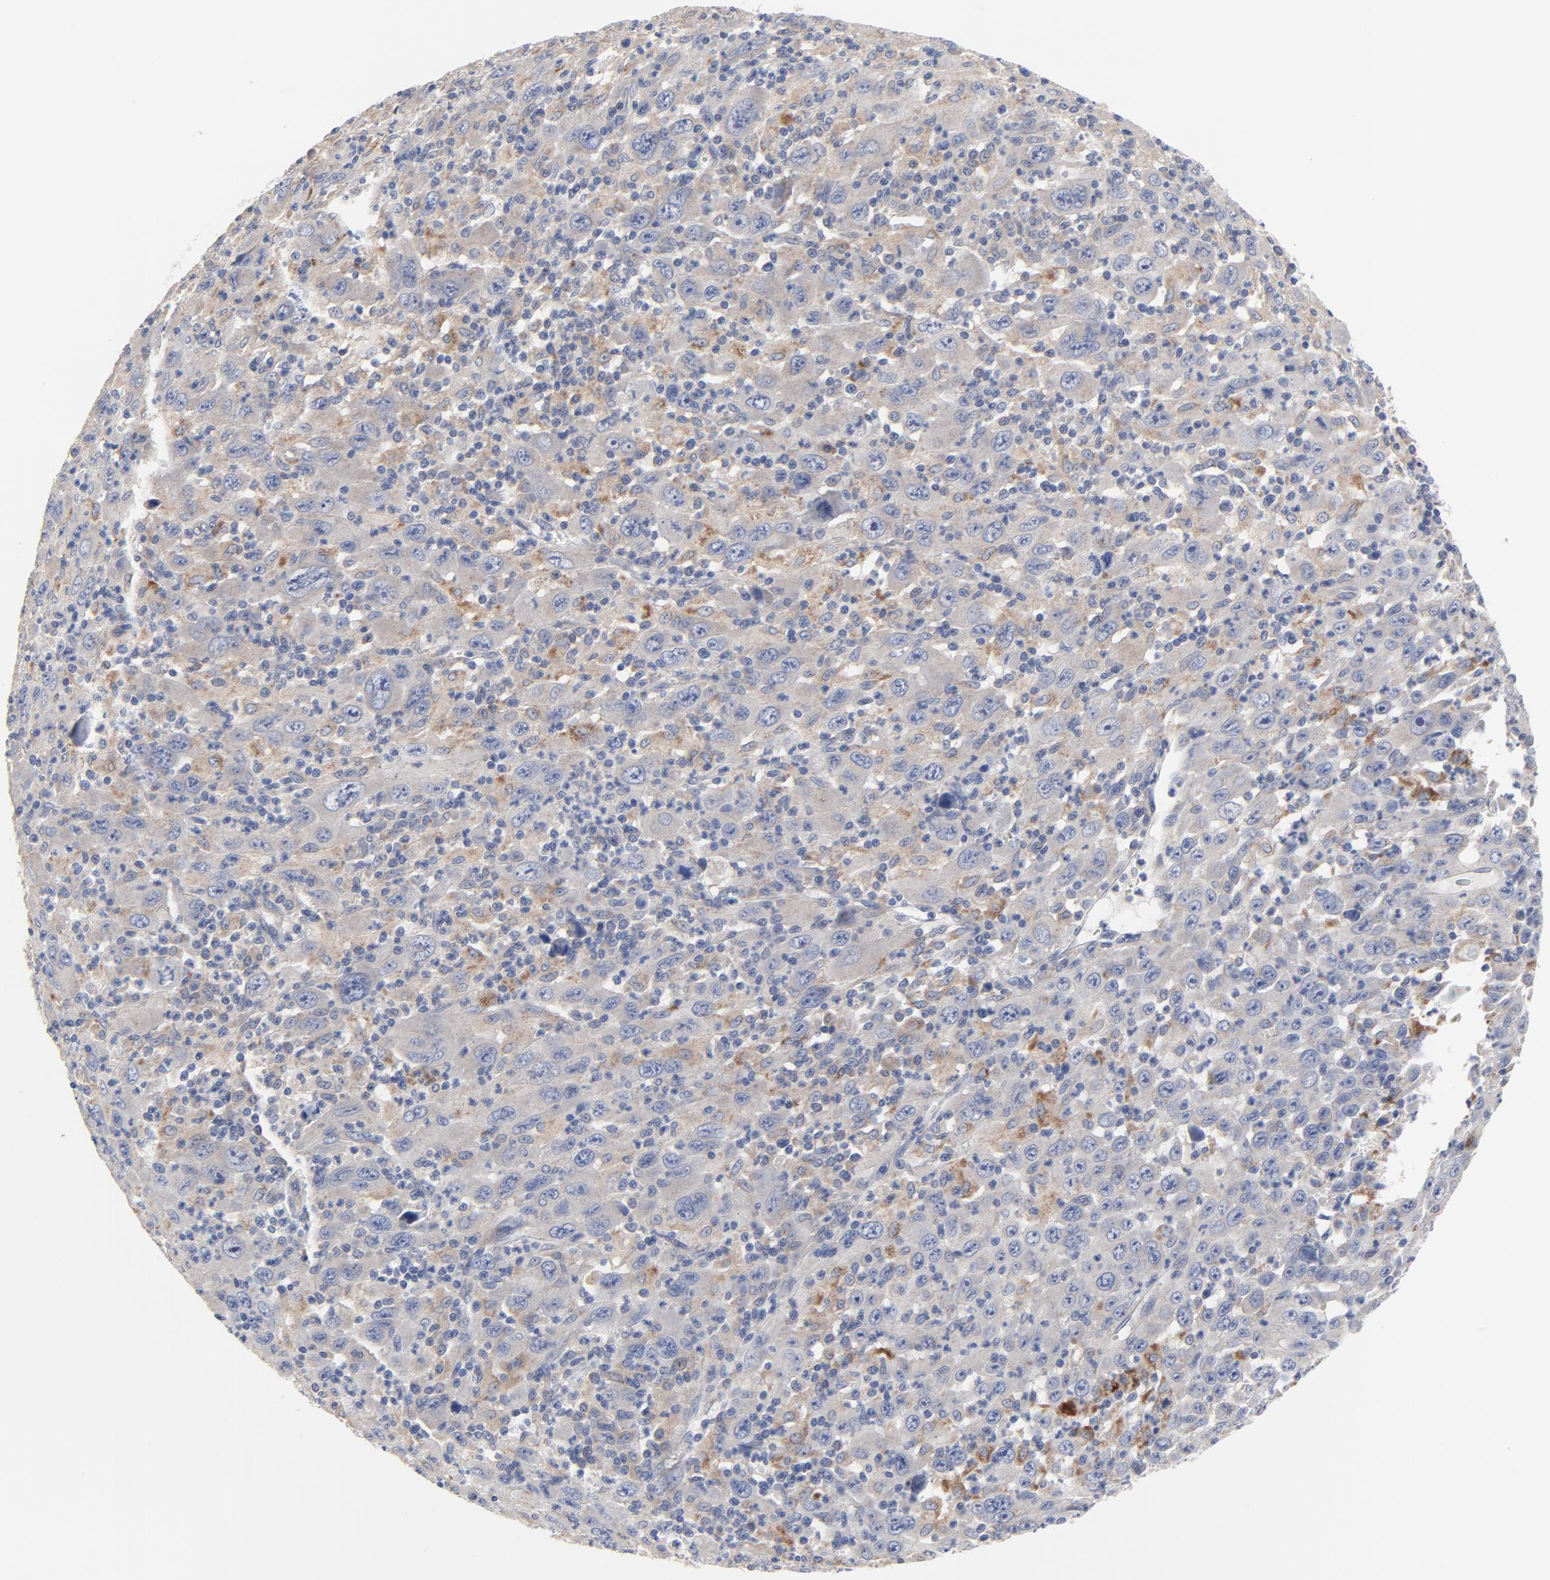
{"staining": {"intensity": "moderate", "quantity": "25%-75%", "location": "cytoplasmic/membranous"}, "tissue": "melanoma", "cell_type": "Tumor cells", "image_type": "cancer", "snomed": [{"axis": "morphology", "description": "Malignant melanoma, Metastatic site"}, {"axis": "topography", "description": "Skin"}], "caption": "Immunohistochemistry photomicrograph of neoplastic tissue: melanoma stained using immunohistochemistry demonstrates medium levels of moderate protein expression localized specifically in the cytoplasmic/membranous of tumor cells, appearing as a cytoplasmic/membranous brown color.", "gene": "DHRSX", "patient": {"sex": "female", "age": 56}}